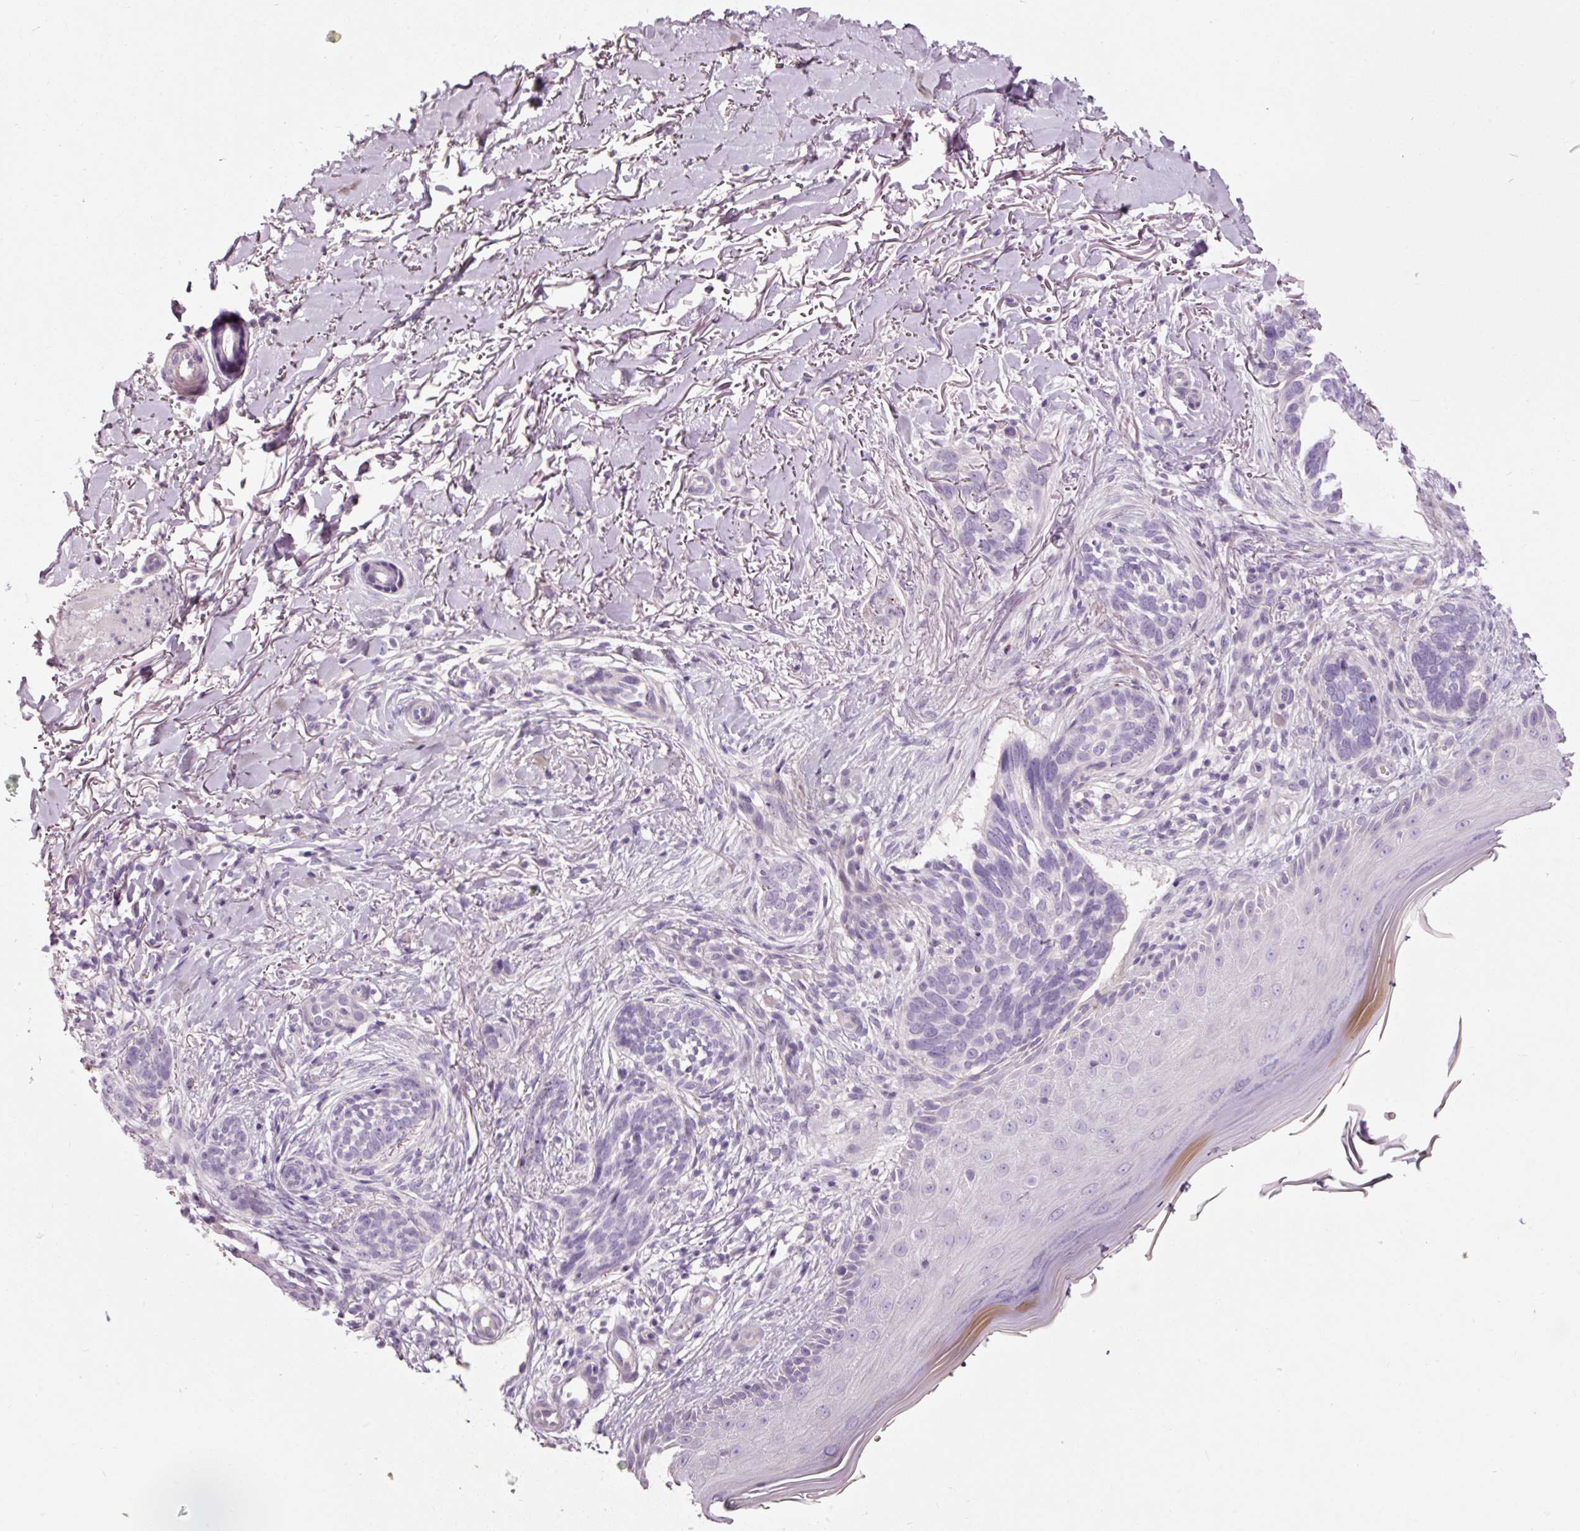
{"staining": {"intensity": "negative", "quantity": "none", "location": "none"}, "tissue": "skin cancer", "cell_type": "Tumor cells", "image_type": "cancer", "snomed": [{"axis": "morphology", "description": "Normal tissue, NOS"}, {"axis": "morphology", "description": "Basal cell carcinoma"}, {"axis": "topography", "description": "Skin"}], "caption": "An immunohistochemistry (IHC) image of basal cell carcinoma (skin) is shown. There is no staining in tumor cells of basal cell carcinoma (skin).", "gene": "MUC5AC", "patient": {"sex": "female", "age": 67}}